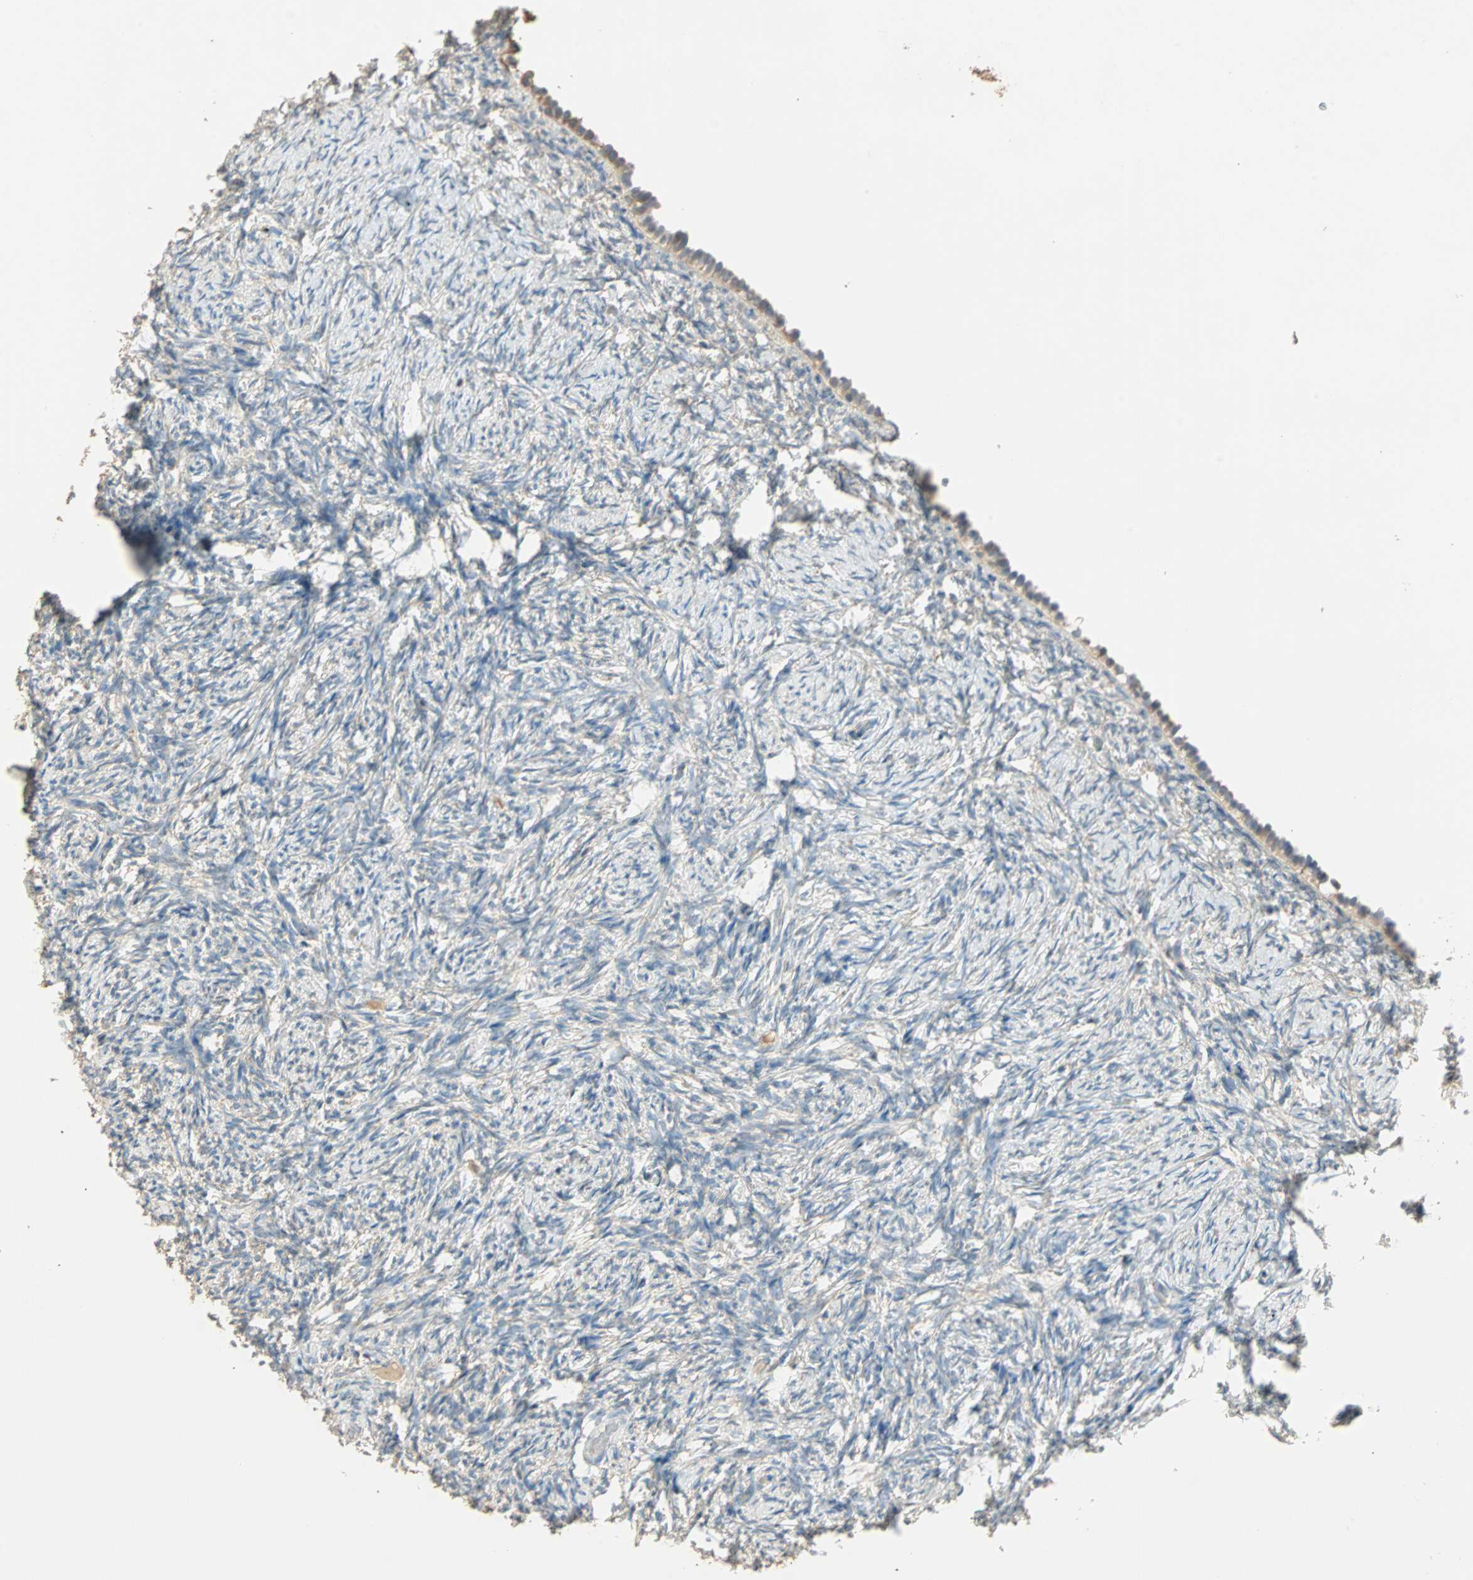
{"staining": {"intensity": "weak", "quantity": "25%-75%", "location": "cytoplasmic/membranous"}, "tissue": "ovary", "cell_type": "Follicle cells", "image_type": "normal", "snomed": [{"axis": "morphology", "description": "Normal tissue, NOS"}, {"axis": "topography", "description": "Ovary"}], "caption": "IHC staining of benign ovary, which reveals low levels of weak cytoplasmic/membranous staining in about 25%-75% of follicle cells indicating weak cytoplasmic/membranous protein staining. The staining was performed using DAB (3,3'-diaminobenzidine) (brown) for protein detection and nuclei were counterstained in hematoxylin (blue).", "gene": "RAD18", "patient": {"sex": "female", "age": 60}}